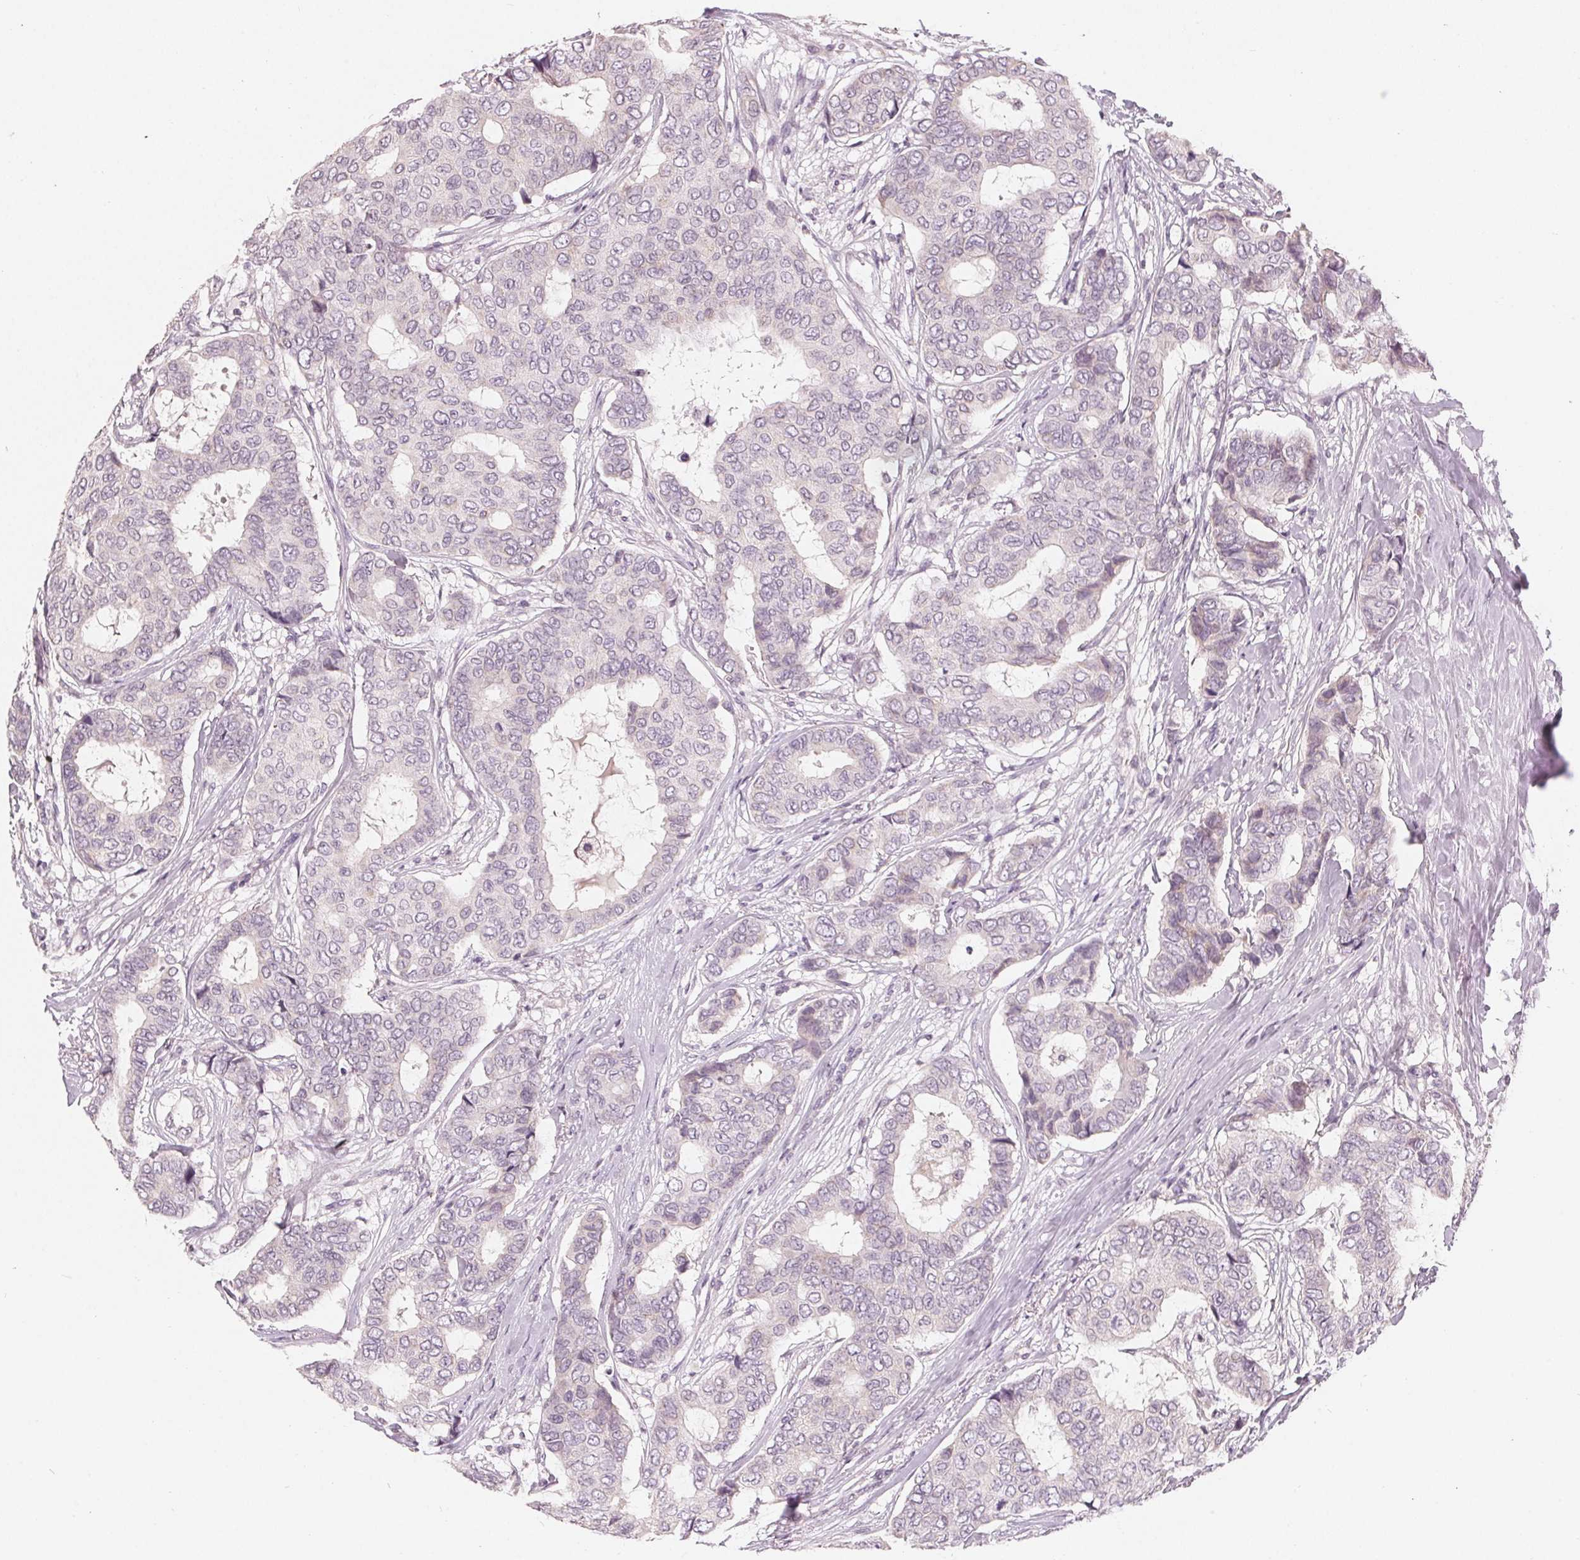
{"staining": {"intensity": "negative", "quantity": "none", "location": "none"}, "tissue": "breast cancer", "cell_type": "Tumor cells", "image_type": "cancer", "snomed": [{"axis": "morphology", "description": "Duct carcinoma"}, {"axis": "topography", "description": "Breast"}], "caption": "This is an IHC micrograph of breast invasive ductal carcinoma. There is no expression in tumor cells.", "gene": "TRIM60", "patient": {"sex": "female", "age": 75}}